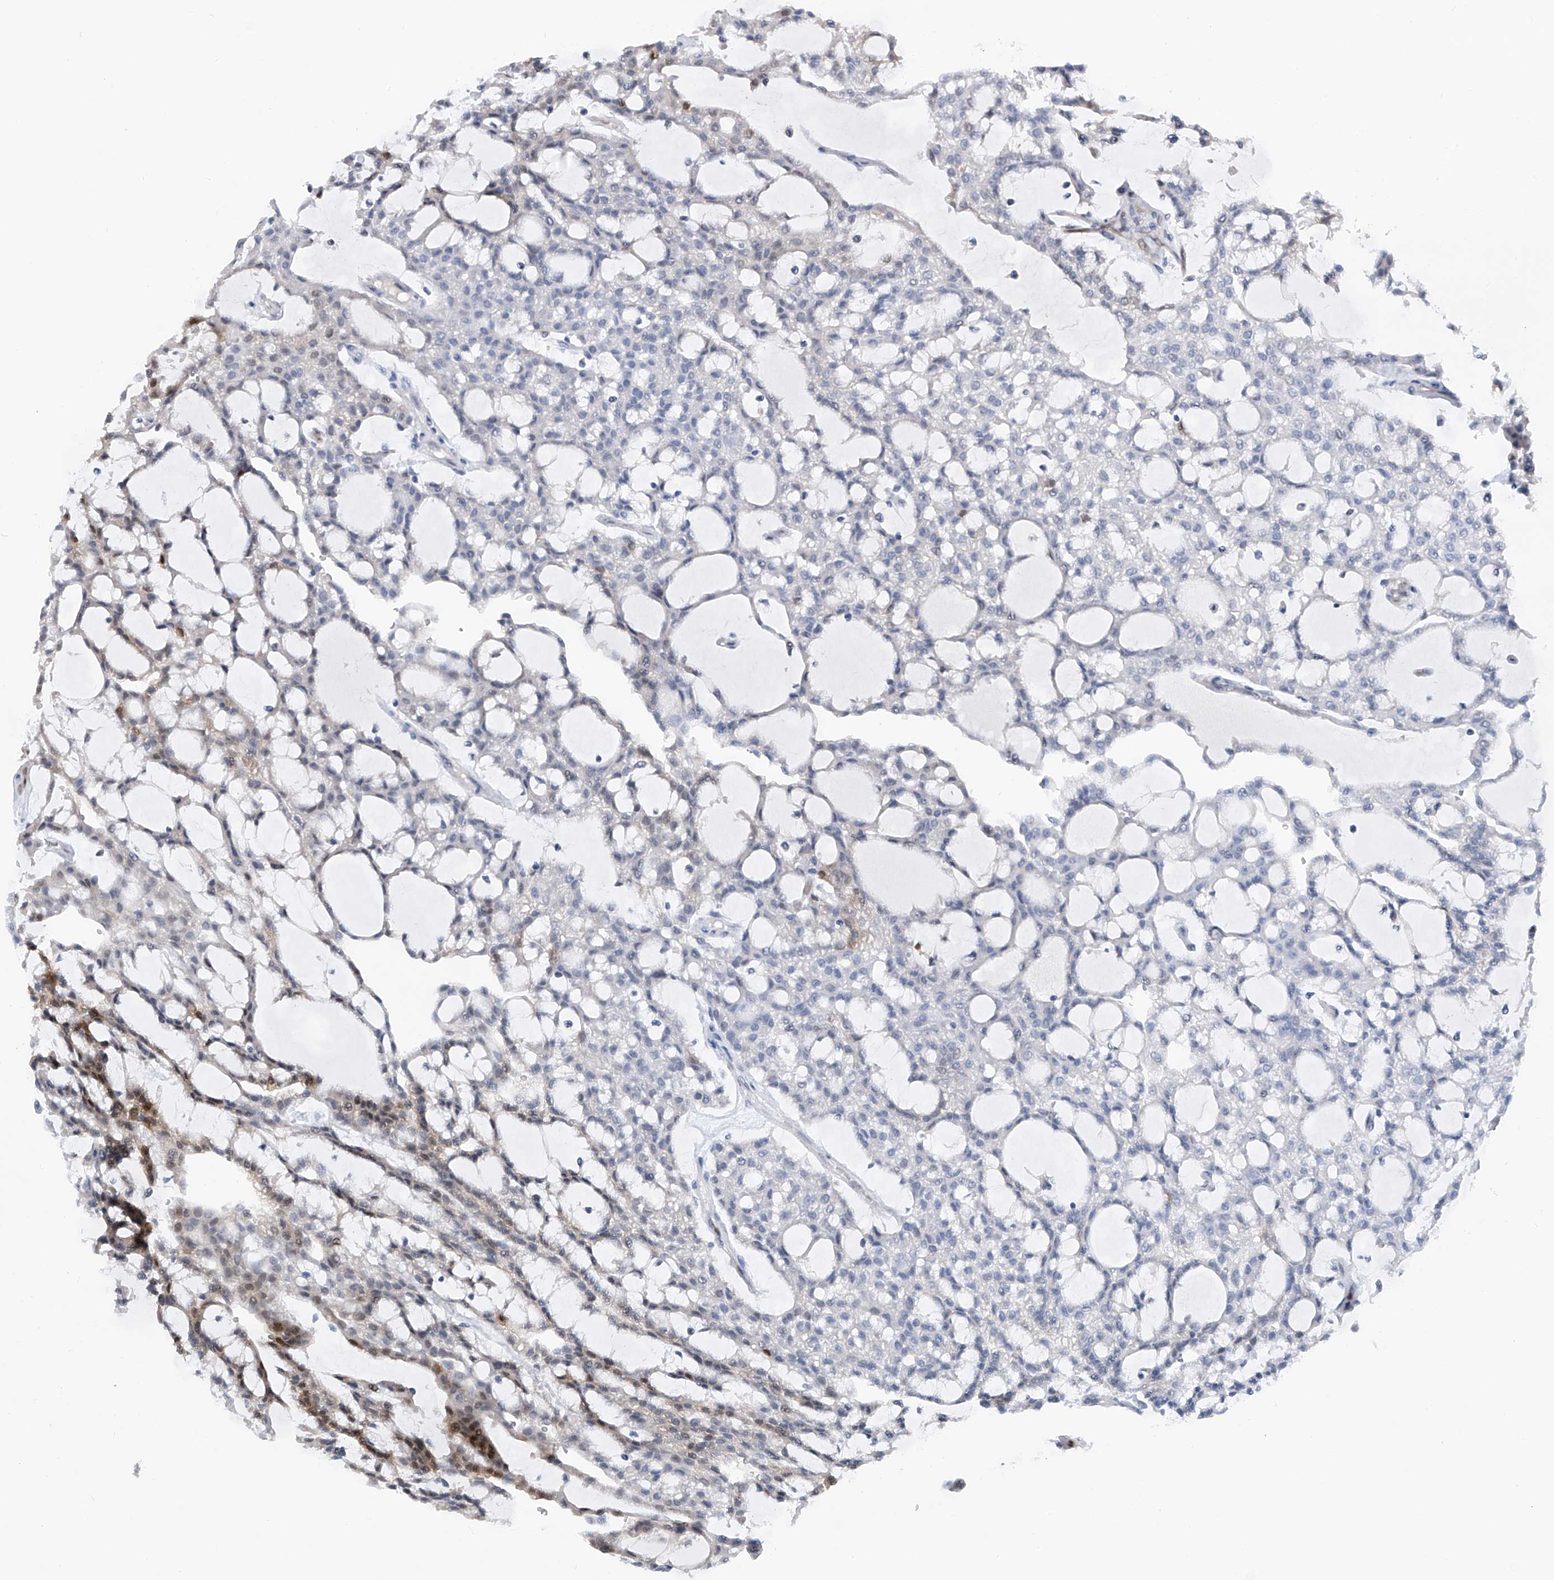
{"staining": {"intensity": "moderate", "quantity": "<25%", "location": "nuclear"}, "tissue": "renal cancer", "cell_type": "Tumor cells", "image_type": "cancer", "snomed": [{"axis": "morphology", "description": "Adenocarcinoma, NOS"}, {"axis": "topography", "description": "Kidney"}], "caption": "Renal adenocarcinoma stained with DAB (3,3'-diaminobenzidine) immunohistochemistry exhibits low levels of moderate nuclear expression in about <25% of tumor cells.", "gene": "PHF20", "patient": {"sex": "male", "age": 63}}